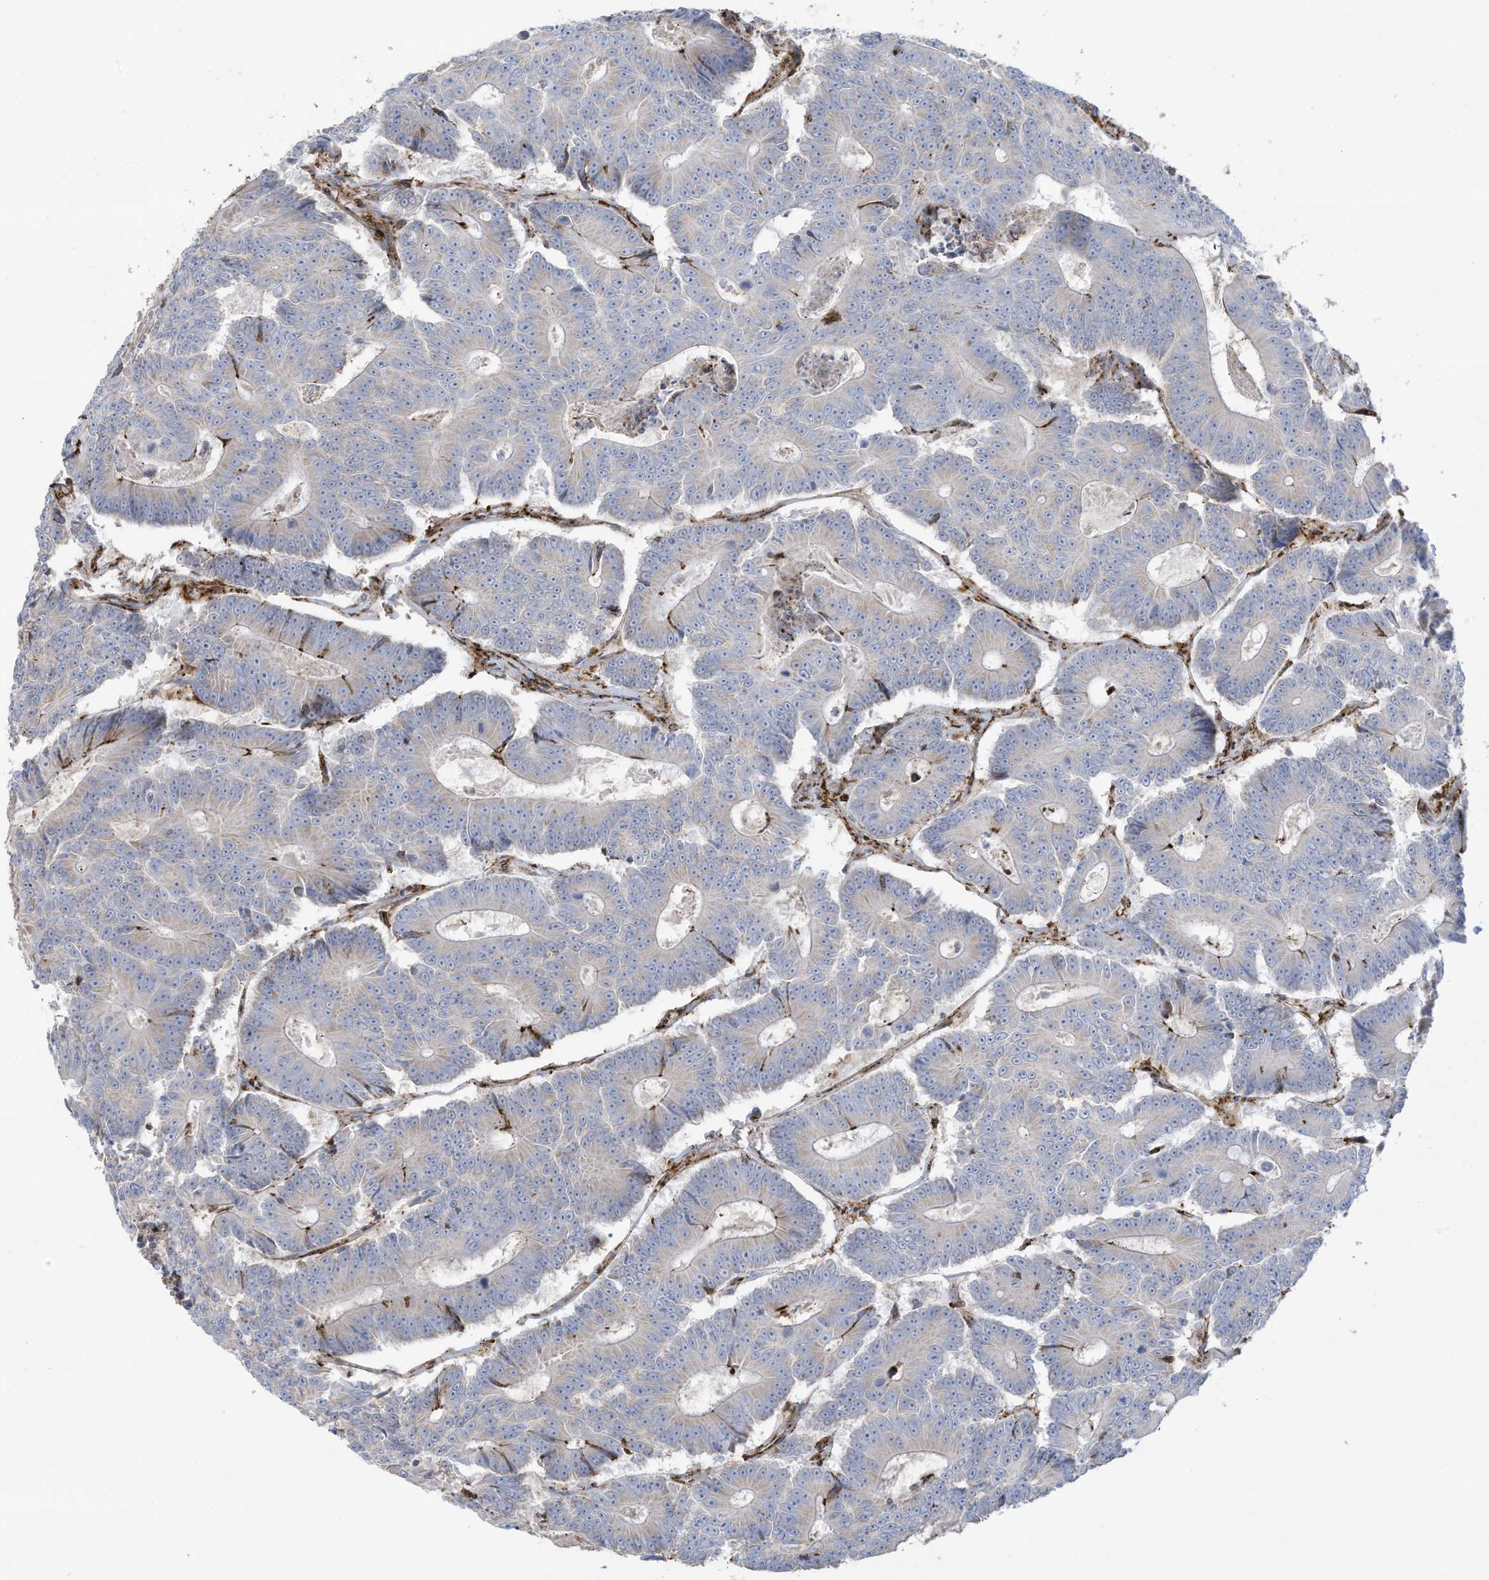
{"staining": {"intensity": "negative", "quantity": "none", "location": "none"}, "tissue": "colorectal cancer", "cell_type": "Tumor cells", "image_type": "cancer", "snomed": [{"axis": "morphology", "description": "Adenocarcinoma, NOS"}, {"axis": "topography", "description": "Colon"}], "caption": "Colorectal cancer stained for a protein using immunohistochemistry demonstrates no positivity tumor cells.", "gene": "THNSL2", "patient": {"sex": "male", "age": 83}}